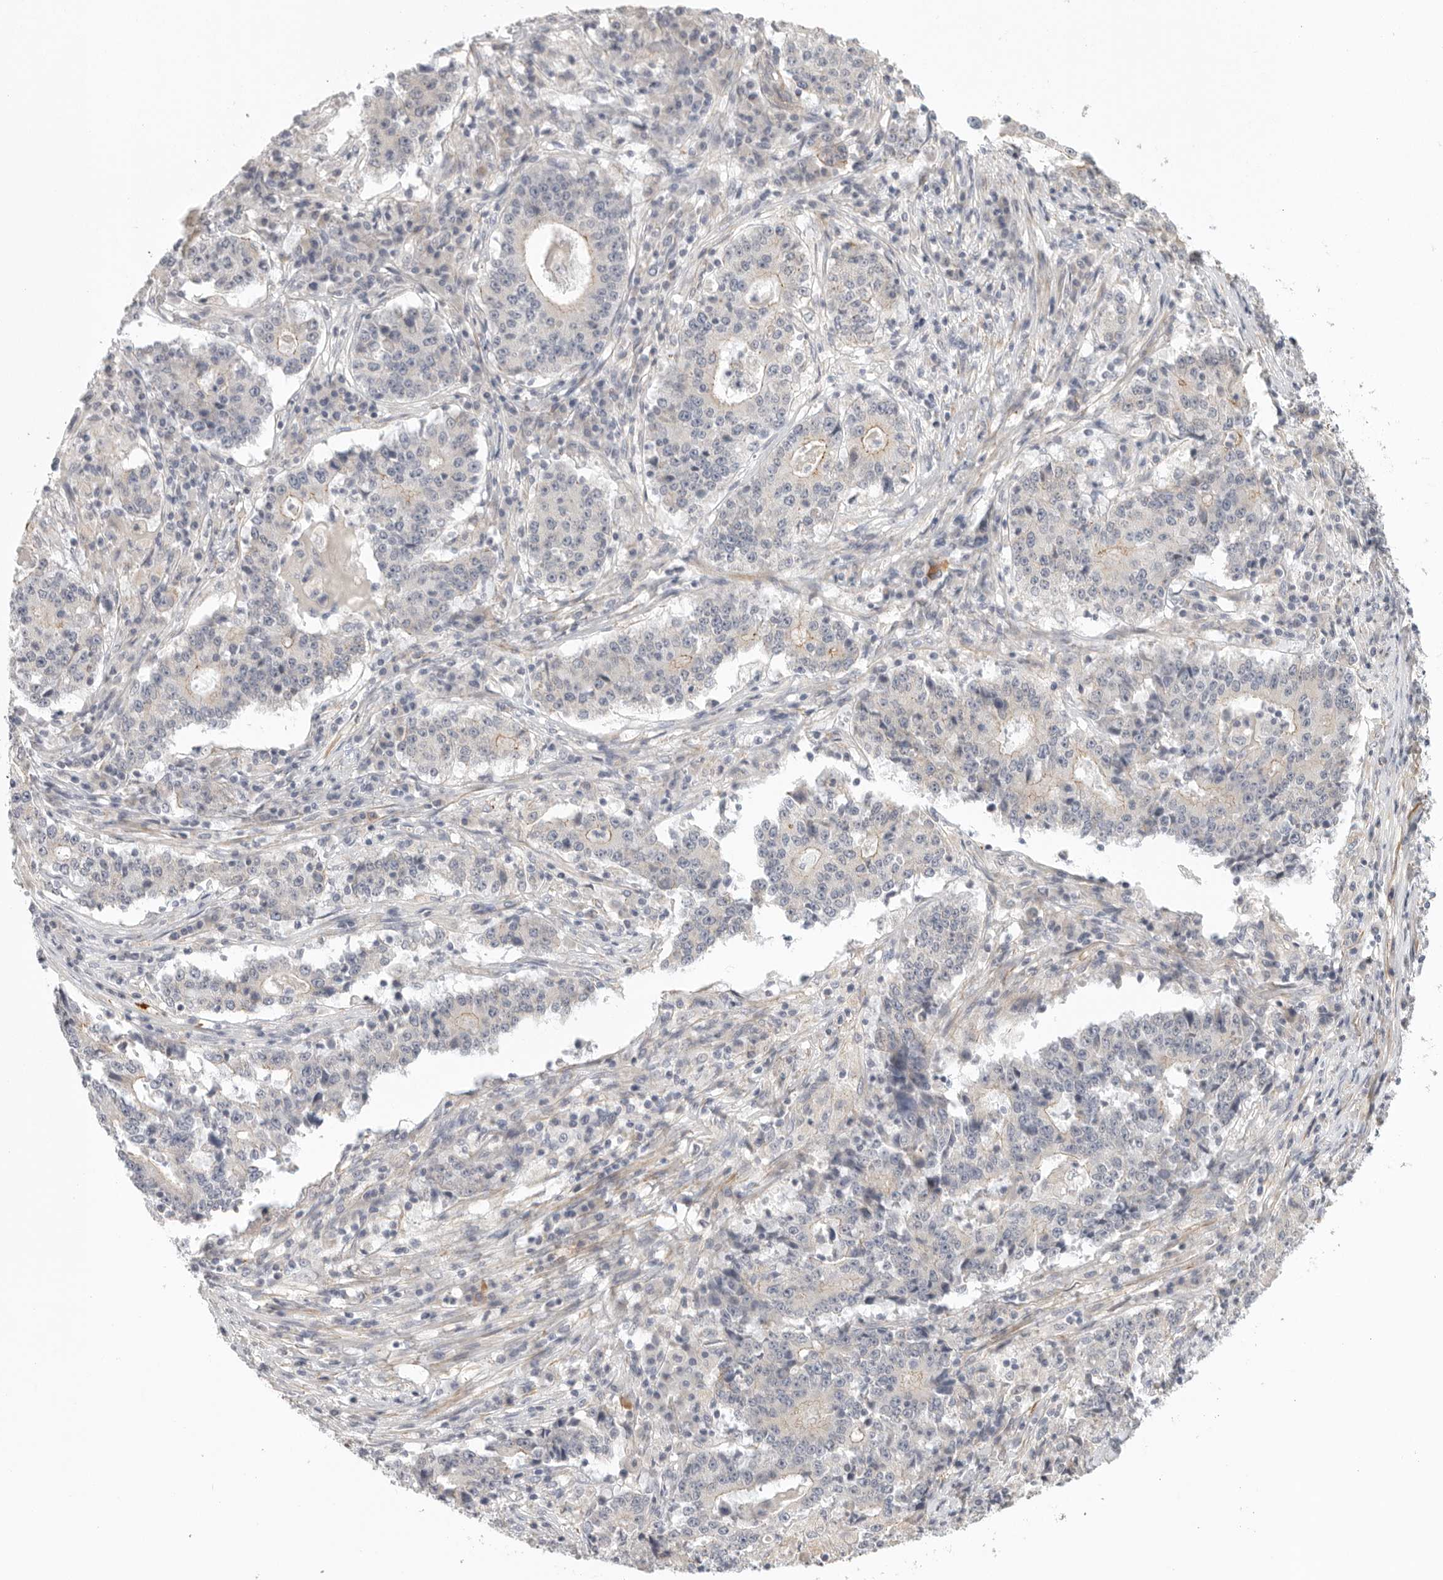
{"staining": {"intensity": "negative", "quantity": "none", "location": "none"}, "tissue": "stomach cancer", "cell_type": "Tumor cells", "image_type": "cancer", "snomed": [{"axis": "morphology", "description": "Adenocarcinoma, NOS"}, {"axis": "topography", "description": "Stomach"}], "caption": "Adenocarcinoma (stomach) was stained to show a protein in brown. There is no significant positivity in tumor cells.", "gene": "STAB2", "patient": {"sex": "male", "age": 59}}